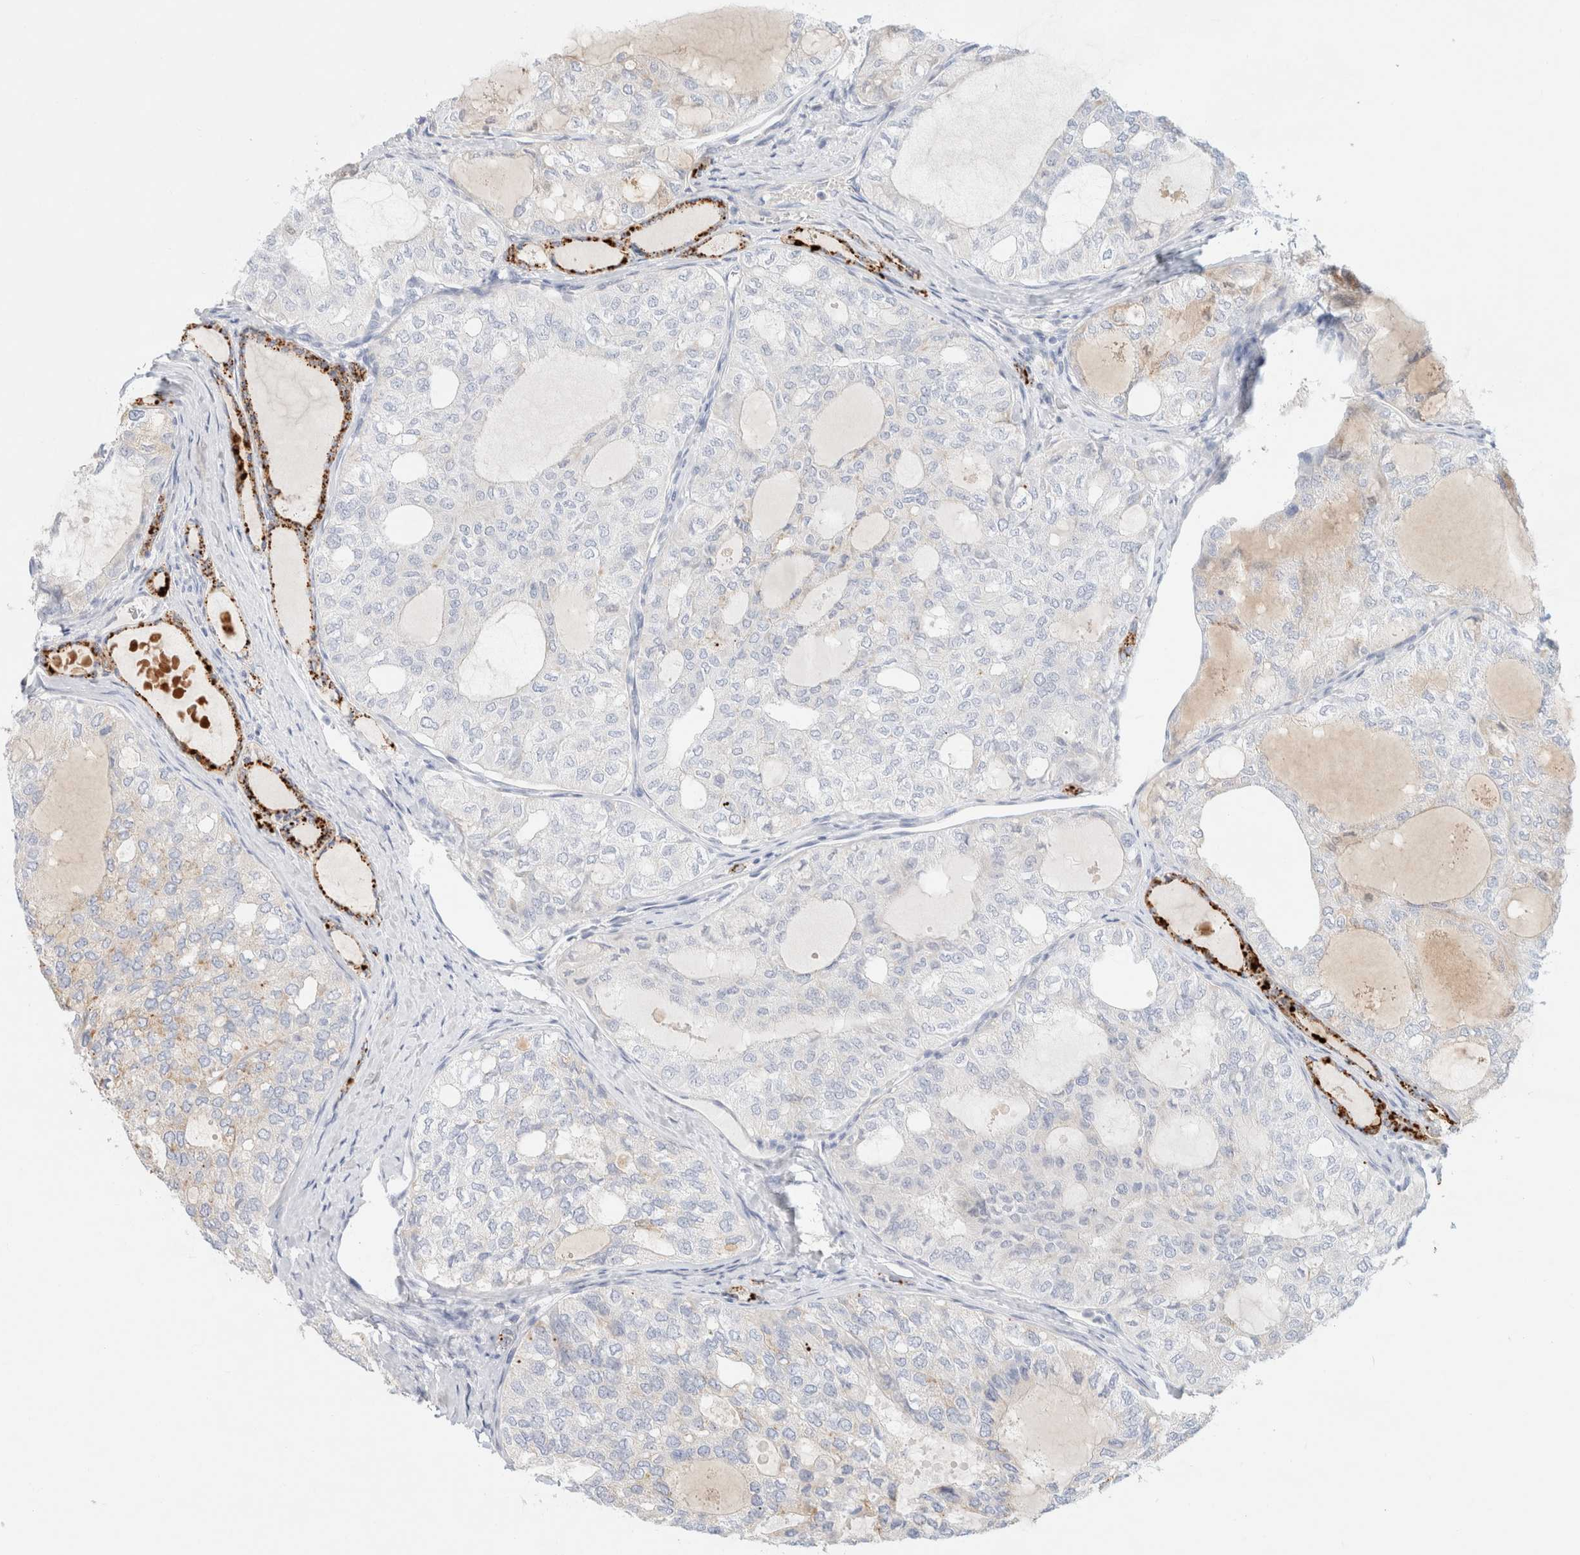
{"staining": {"intensity": "negative", "quantity": "none", "location": "none"}, "tissue": "thyroid cancer", "cell_type": "Tumor cells", "image_type": "cancer", "snomed": [{"axis": "morphology", "description": "Follicular adenoma carcinoma, NOS"}, {"axis": "topography", "description": "Thyroid gland"}], "caption": "An immunohistochemistry (IHC) photomicrograph of follicular adenoma carcinoma (thyroid) is shown. There is no staining in tumor cells of follicular adenoma carcinoma (thyroid).", "gene": "CPQ", "patient": {"sex": "male", "age": 75}}